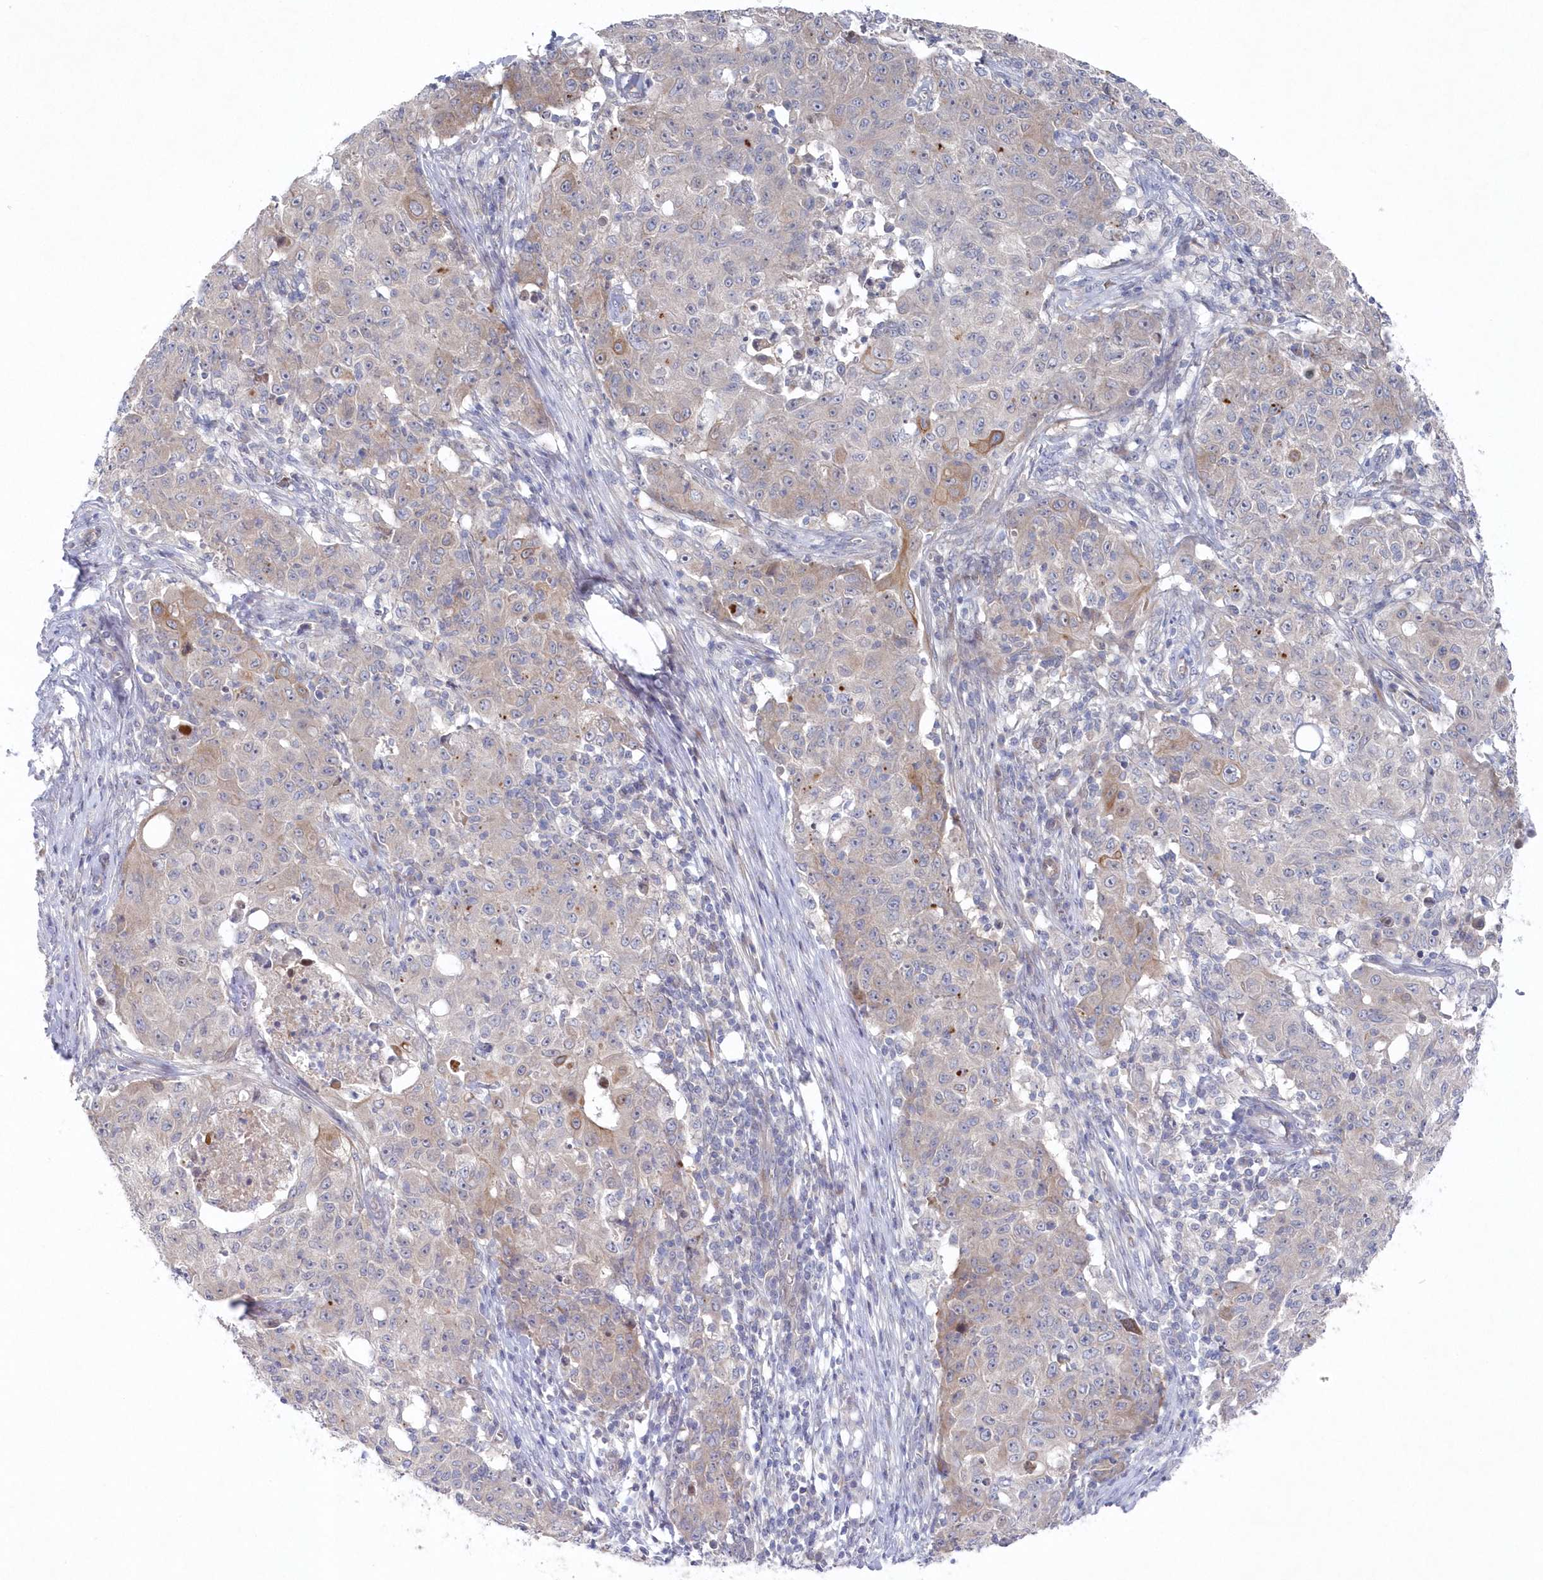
{"staining": {"intensity": "negative", "quantity": "none", "location": "none"}, "tissue": "ovarian cancer", "cell_type": "Tumor cells", "image_type": "cancer", "snomed": [{"axis": "morphology", "description": "Carcinoma, endometroid"}, {"axis": "topography", "description": "Ovary"}], "caption": "Protein analysis of ovarian cancer (endometroid carcinoma) shows no significant positivity in tumor cells.", "gene": "KIAA1586", "patient": {"sex": "female", "age": 42}}